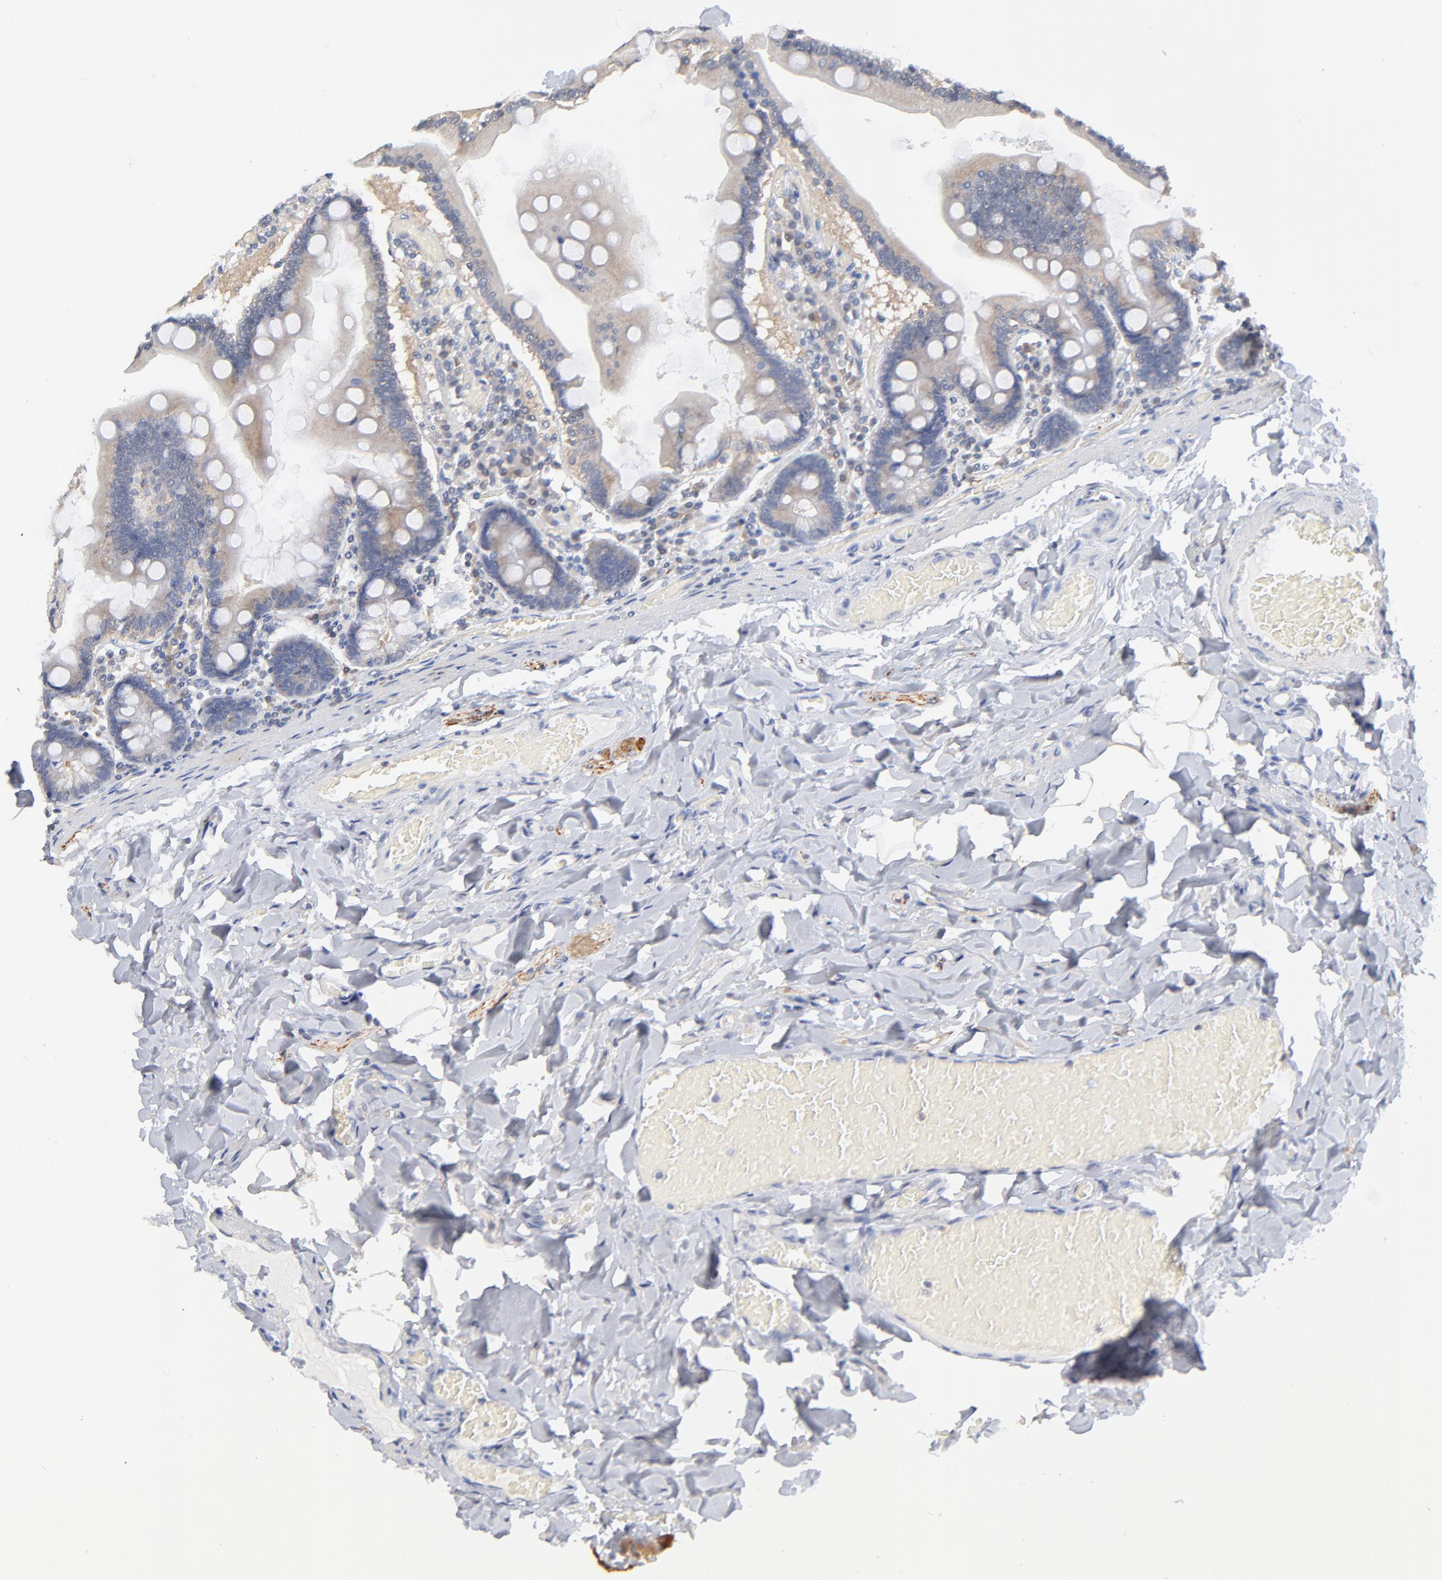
{"staining": {"intensity": "weak", "quantity": ">75%", "location": "cytoplasmic/membranous"}, "tissue": "duodenum", "cell_type": "Glandular cells", "image_type": "normal", "snomed": [{"axis": "morphology", "description": "Normal tissue, NOS"}, {"axis": "topography", "description": "Duodenum"}], "caption": "This is a histology image of IHC staining of normal duodenum, which shows weak staining in the cytoplasmic/membranous of glandular cells.", "gene": "CAB39L", "patient": {"sex": "male", "age": 66}}